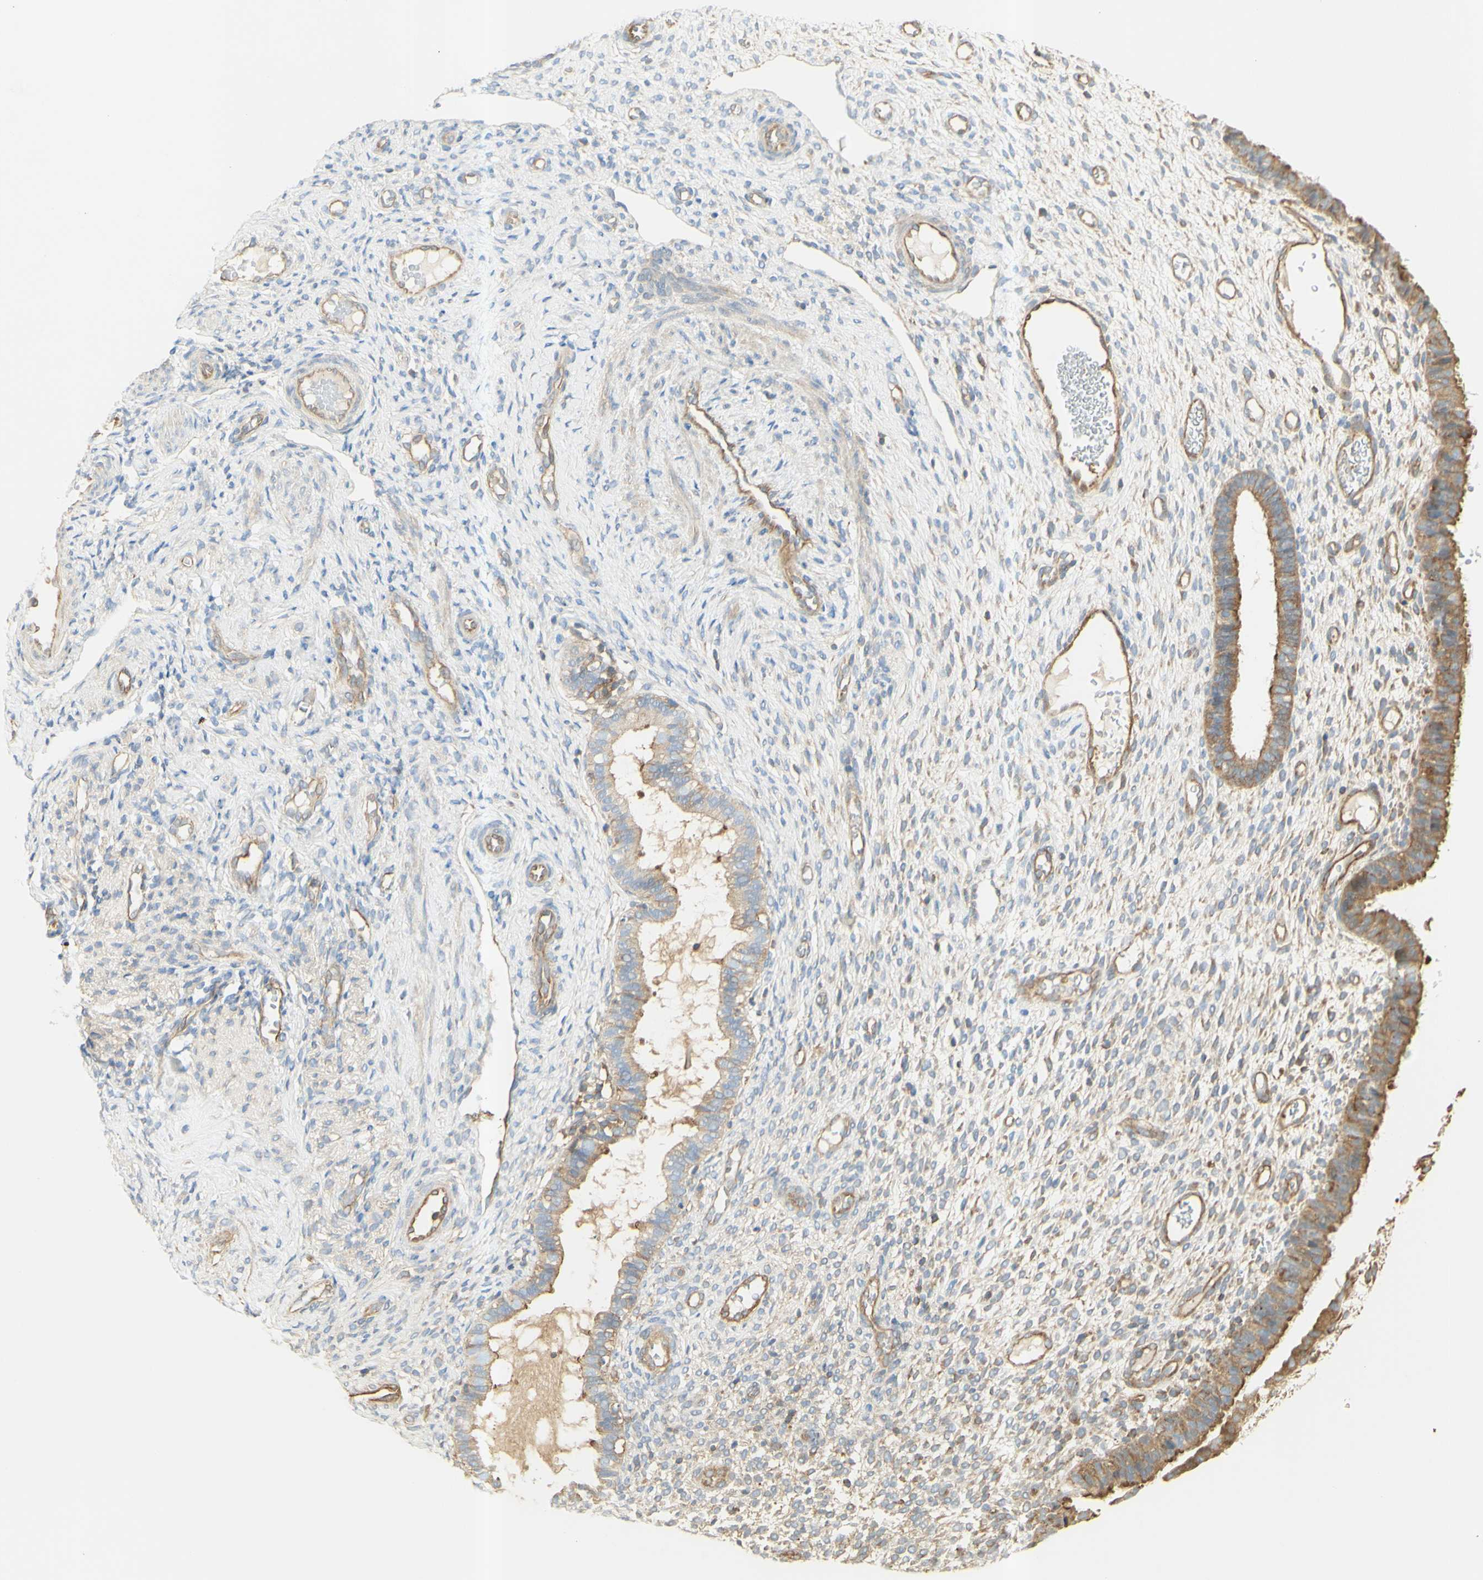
{"staining": {"intensity": "weak", "quantity": "25%-75%", "location": "cytoplasmic/membranous"}, "tissue": "endometrium", "cell_type": "Cells in endometrial stroma", "image_type": "normal", "snomed": [{"axis": "morphology", "description": "Normal tissue, NOS"}, {"axis": "topography", "description": "Endometrium"}], "caption": "A photomicrograph of human endometrium stained for a protein reveals weak cytoplasmic/membranous brown staining in cells in endometrial stroma.", "gene": "IKBKG", "patient": {"sex": "female", "age": 61}}